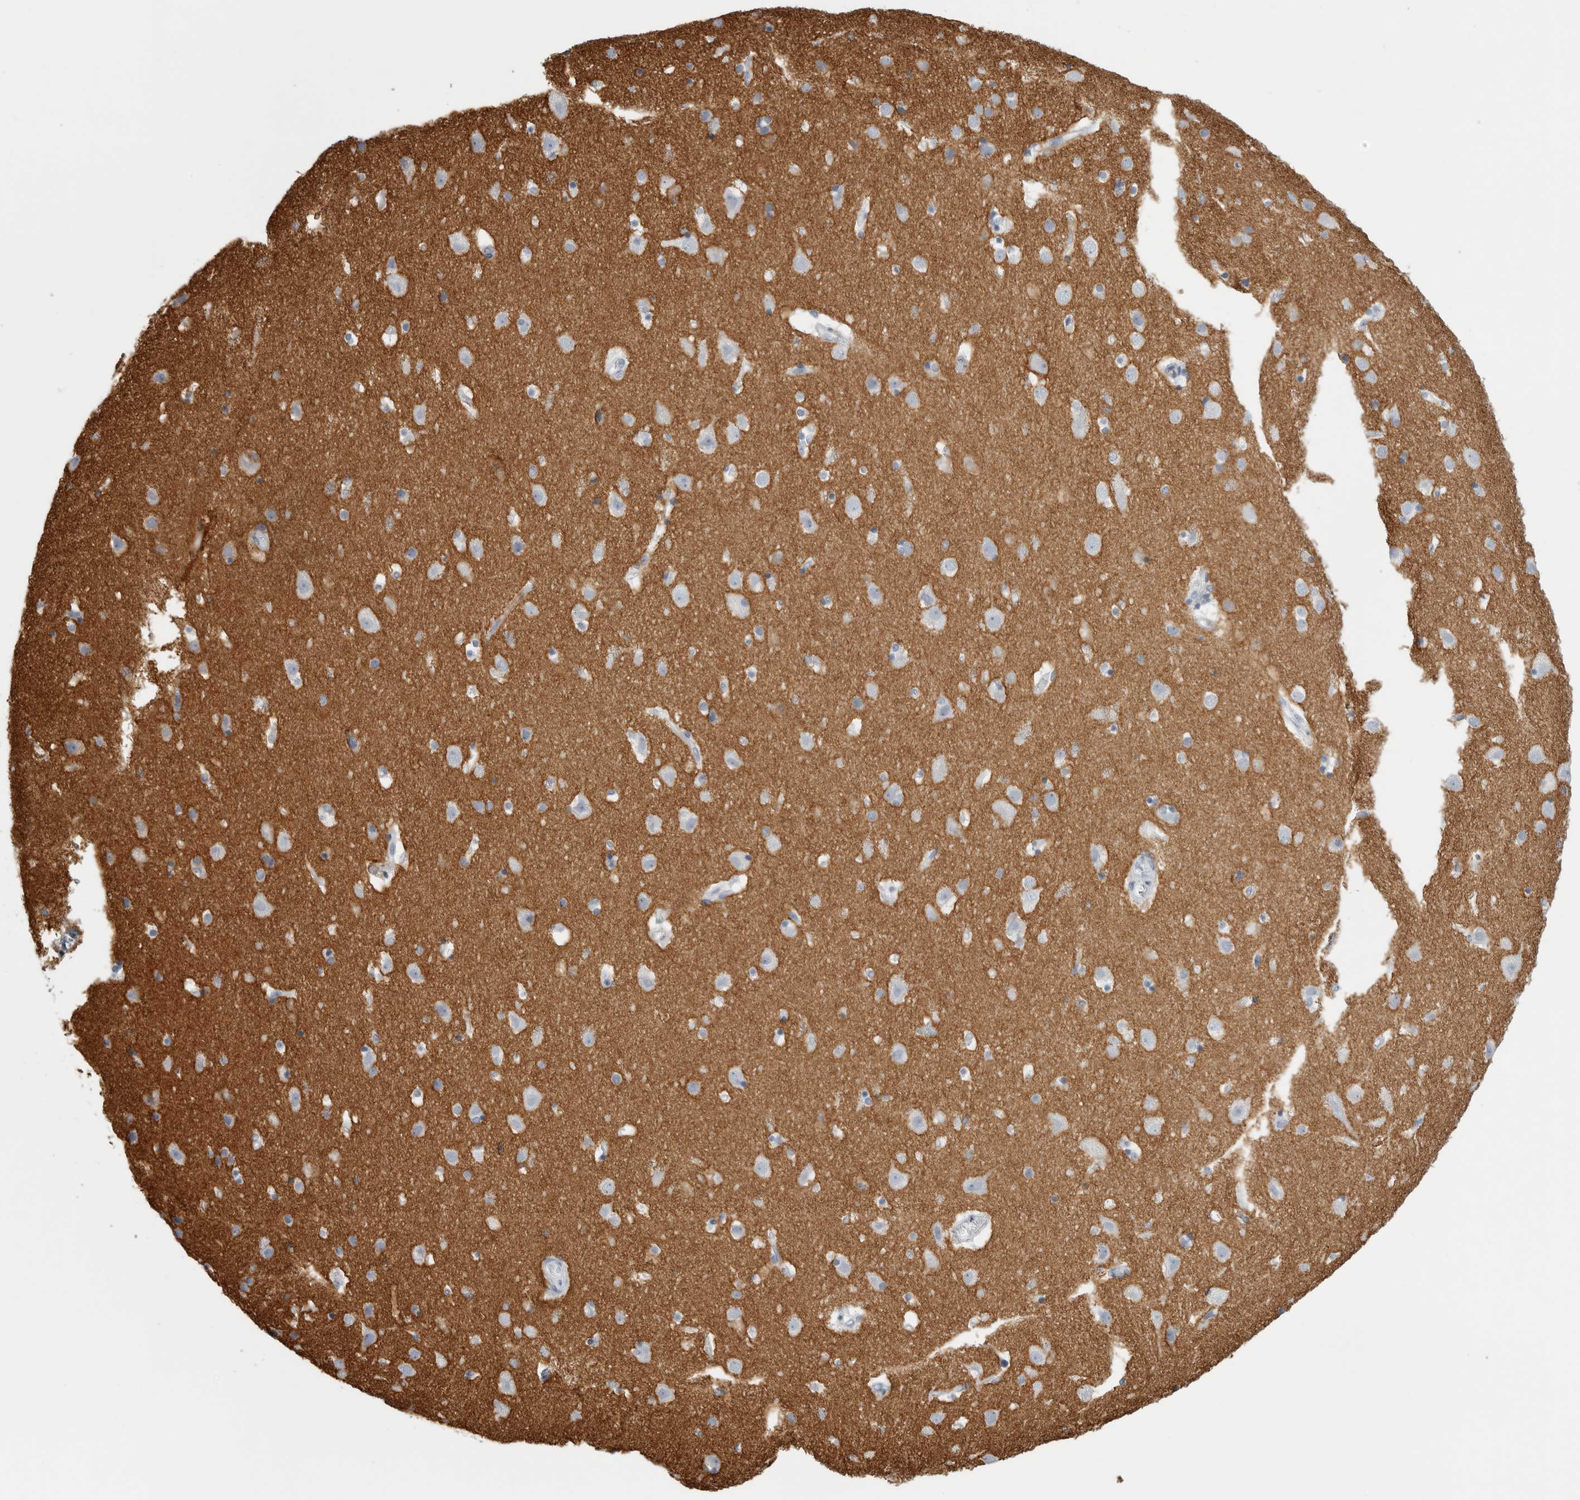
{"staining": {"intensity": "negative", "quantity": "none", "location": "none"}, "tissue": "cerebral cortex", "cell_type": "Endothelial cells", "image_type": "normal", "snomed": [{"axis": "morphology", "description": "Normal tissue, NOS"}, {"axis": "topography", "description": "Cerebral cortex"}], "caption": "Unremarkable cerebral cortex was stained to show a protein in brown. There is no significant positivity in endothelial cells. The staining is performed using DAB (3,3'-diaminobenzidine) brown chromogen with nuclei counter-stained in using hematoxylin.", "gene": "TNR", "patient": {"sex": "male", "age": 54}}